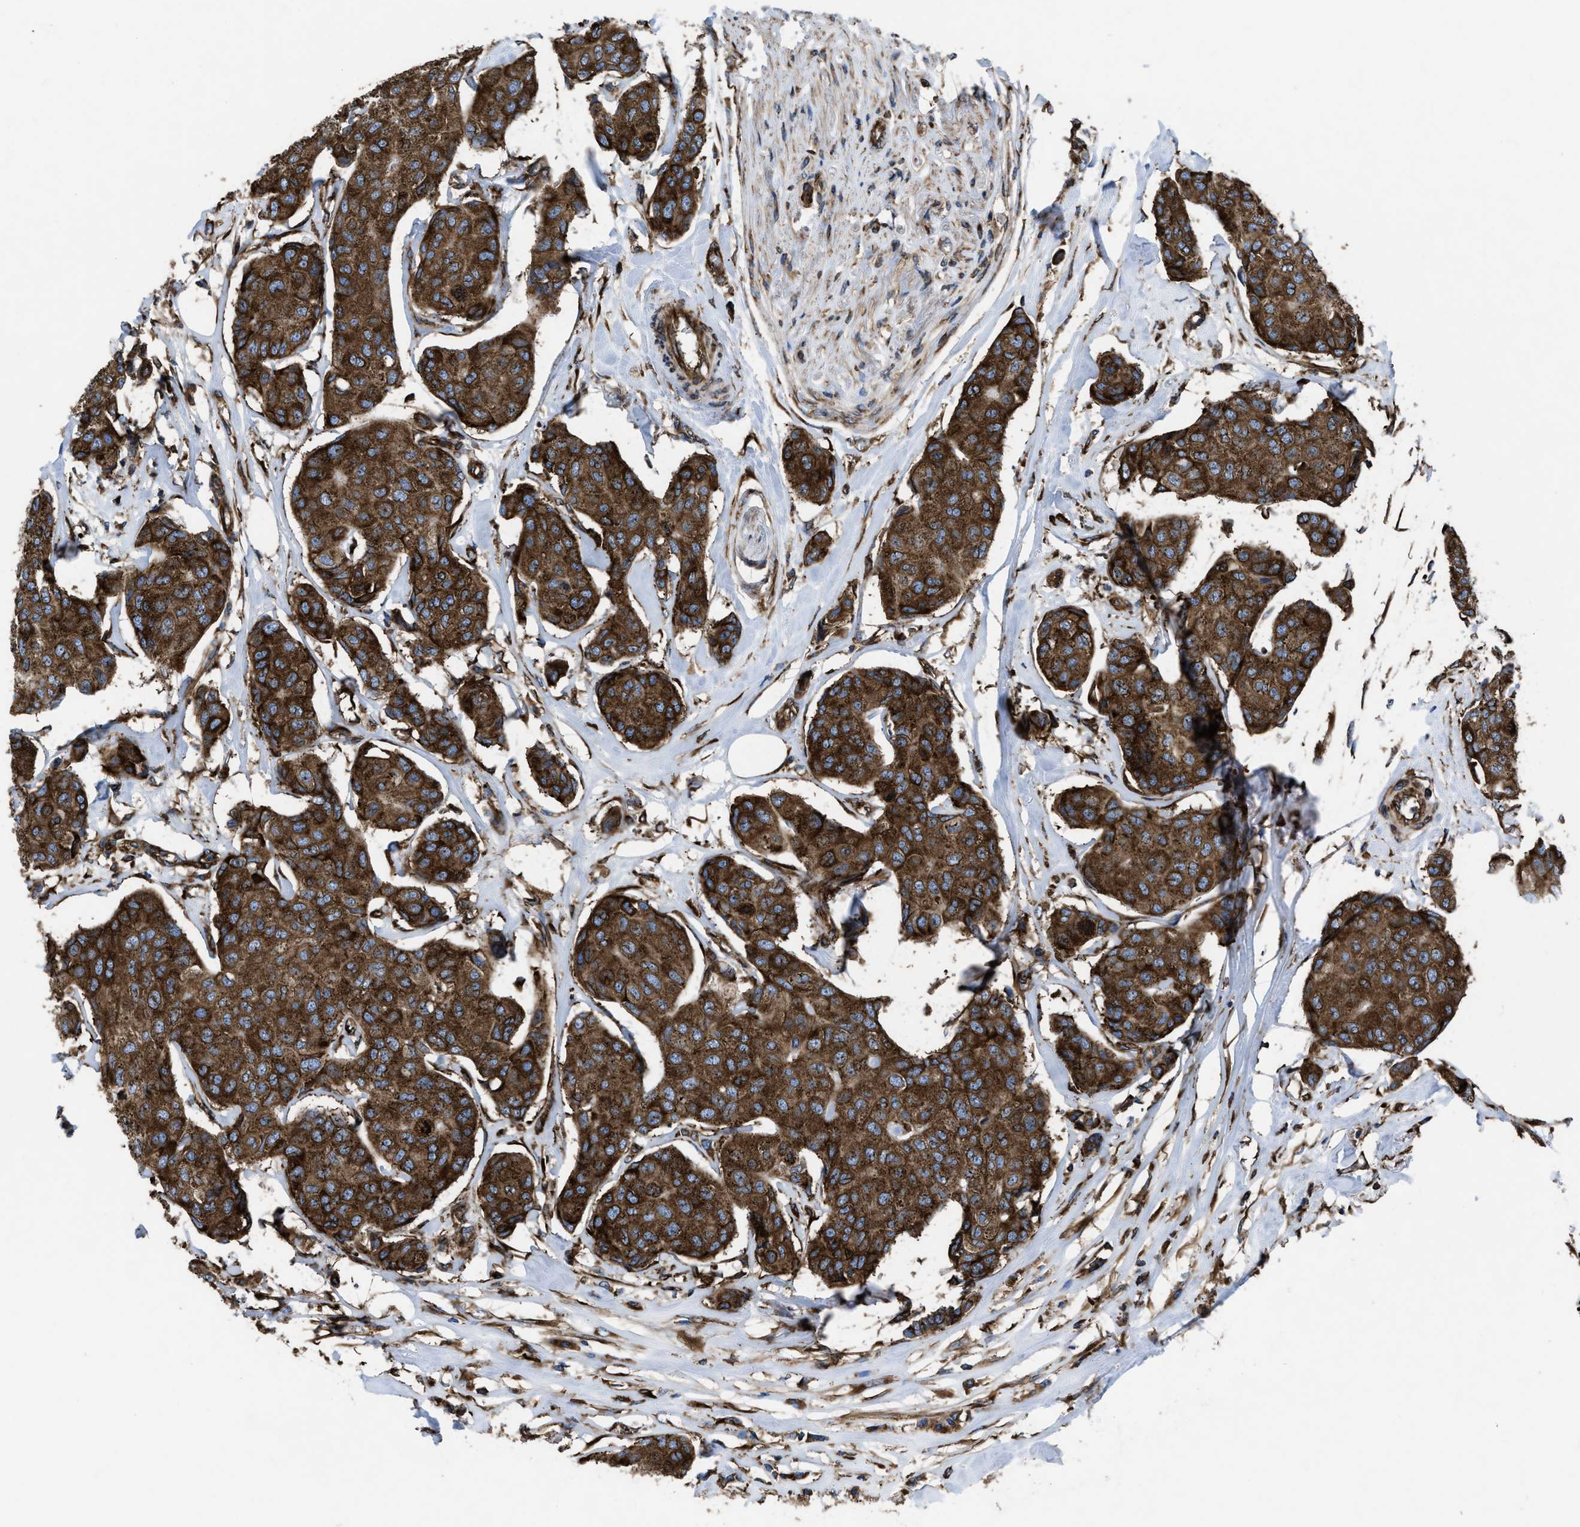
{"staining": {"intensity": "strong", "quantity": ">75%", "location": "cytoplasmic/membranous"}, "tissue": "breast cancer", "cell_type": "Tumor cells", "image_type": "cancer", "snomed": [{"axis": "morphology", "description": "Duct carcinoma"}, {"axis": "topography", "description": "Breast"}], "caption": "A histopathology image of human breast cancer stained for a protein reveals strong cytoplasmic/membranous brown staining in tumor cells.", "gene": "CAPRIN1", "patient": {"sex": "female", "age": 80}}